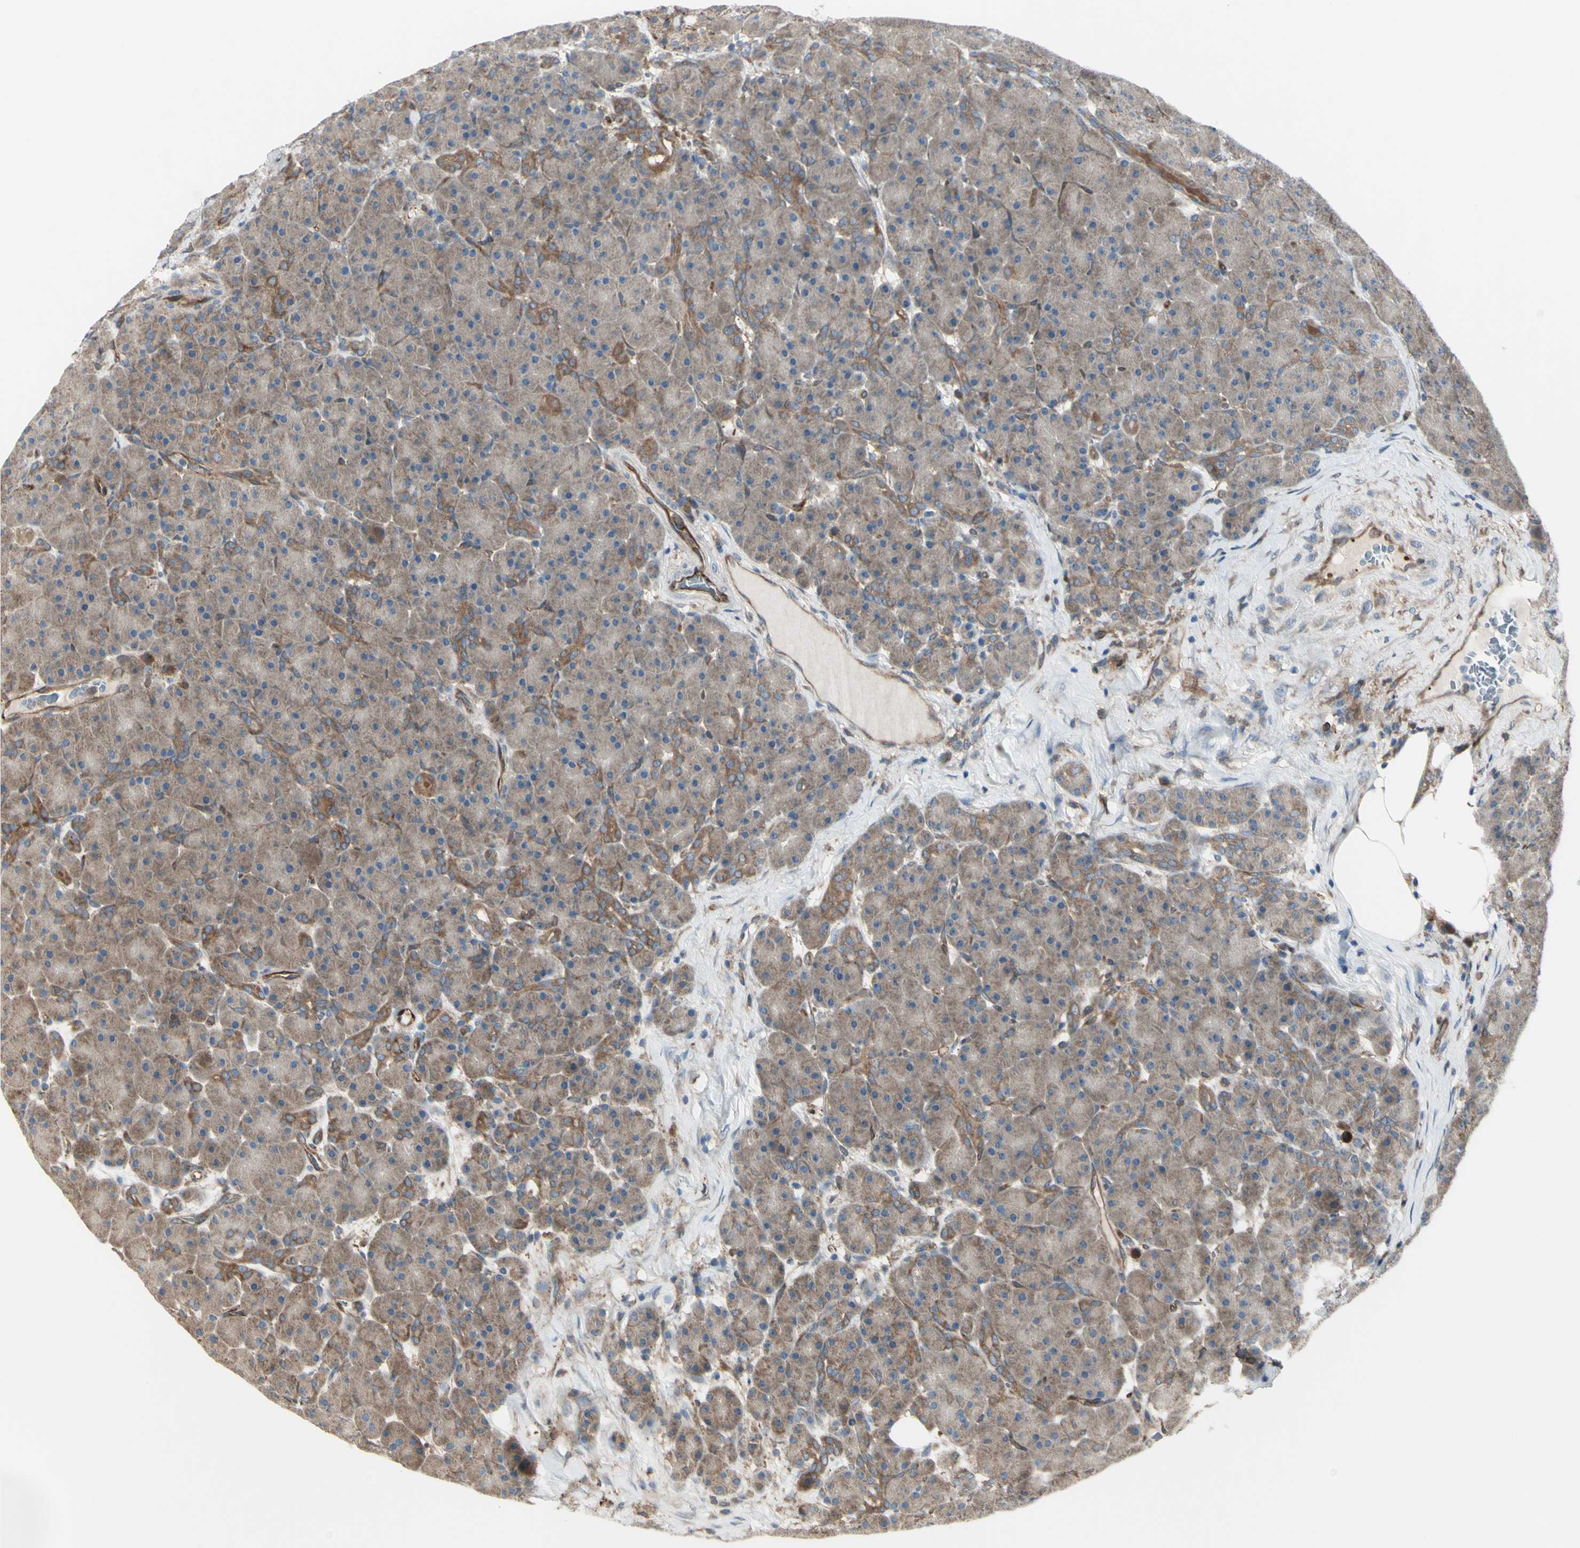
{"staining": {"intensity": "moderate", "quantity": "25%-75%", "location": "cytoplasmic/membranous"}, "tissue": "pancreas", "cell_type": "Exocrine glandular cells", "image_type": "normal", "snomed": [{"axis": "morphology", "description": "Normal tissue, NOS"}, {"axis": "topography", "description": "Pancreas"}], "caption": "Immunohistochemical staining of unremarkable human pancreas shows moderate cytoplasmic/membranous protein expression in approximately 25%-75% of exocrine glandular cells.", "gene": "IGSF9B", "patient": {"sex": "male", "age": 66}}